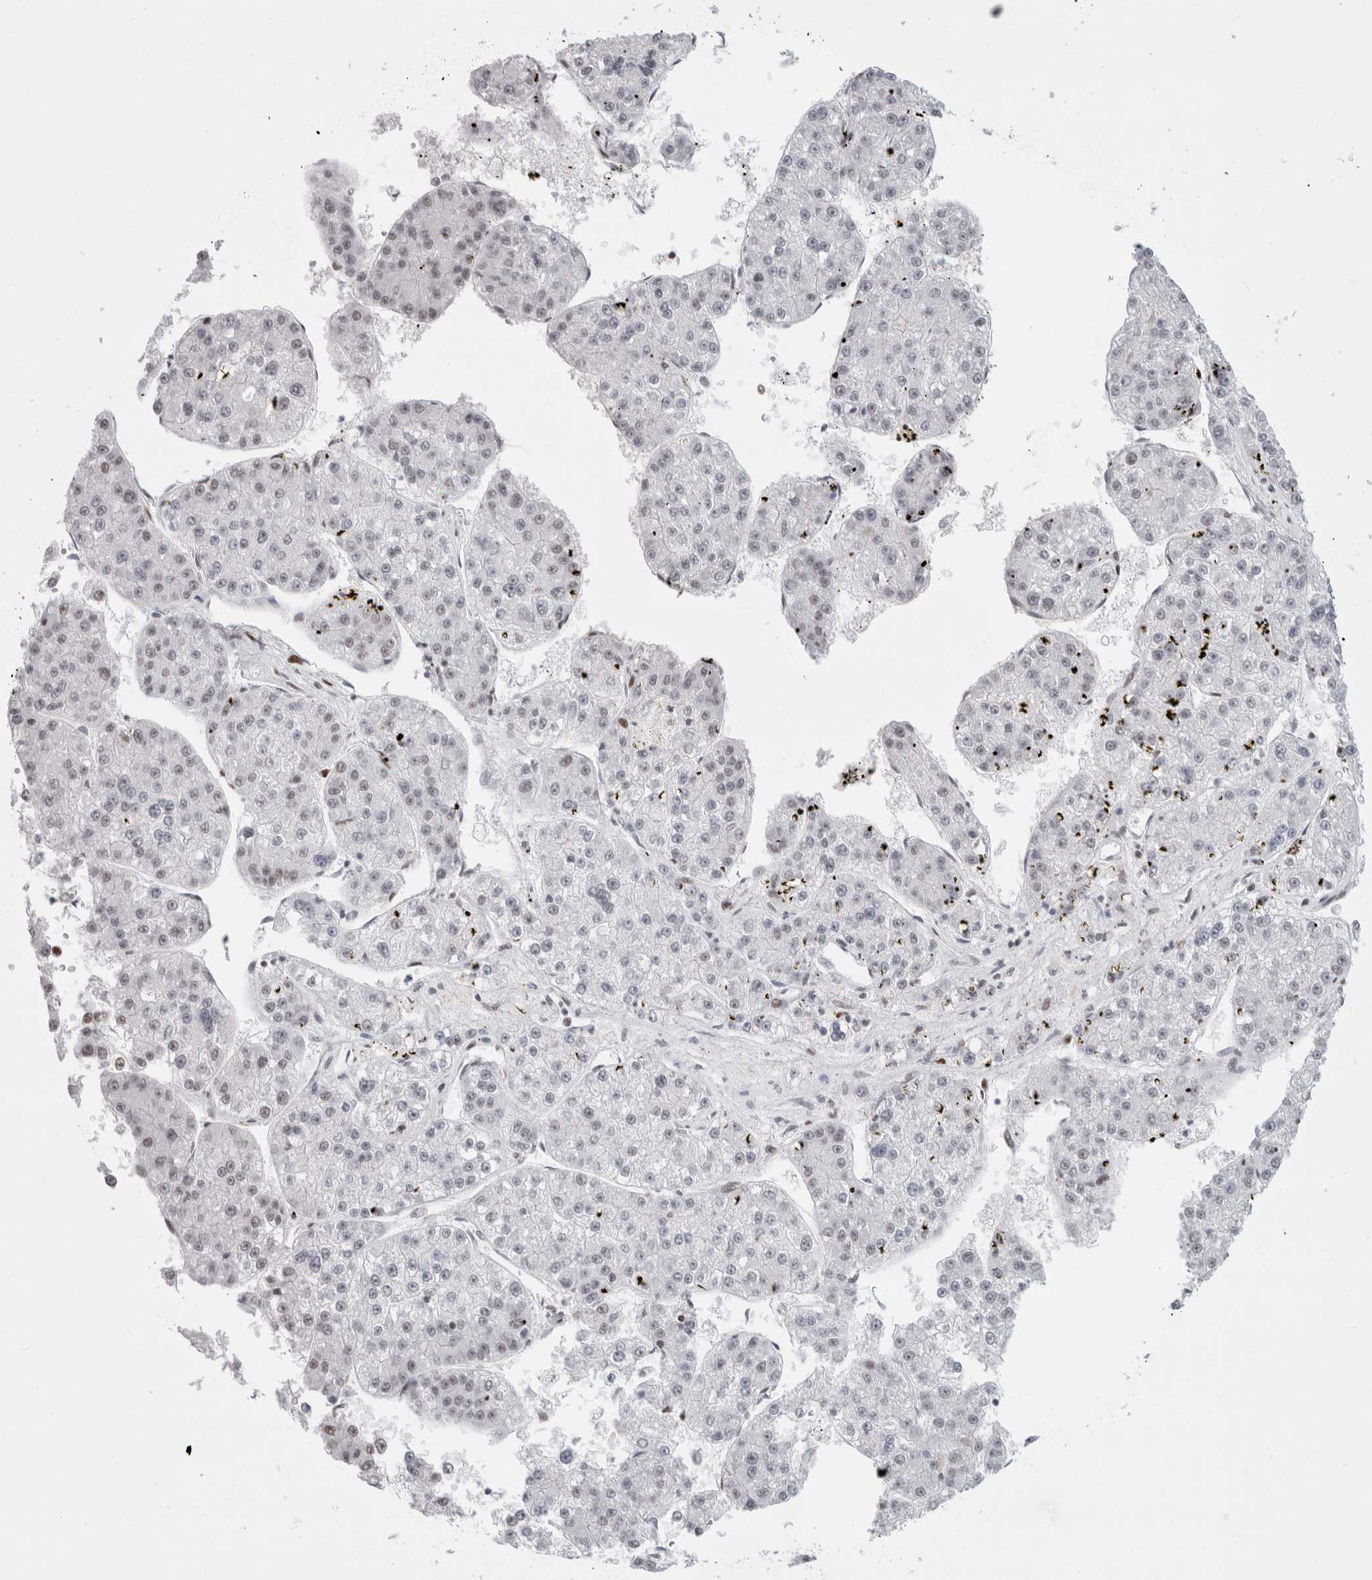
{"staining": {"intensity": "weak", "quantity": "25%-75%", "location": "nuclear"}, "tissue": "liver cancer", "cell_type": "Tumor cells", "image_type": "cancer", "snomed": [{"axis": "morphology", "description": "Carcinoma, Hepatocellular, NOS"}, {"axis": "topography", "description": "Liver"}], "caption": "Immunohistochemical staining of liver hepatocellular carcinoma exhibits low levels of weak nuclear protein positivity in approximately 25%-75% of tumor cells.", "gene": "SMARCC1", "patient": {"sex": "female", "age": 73}}